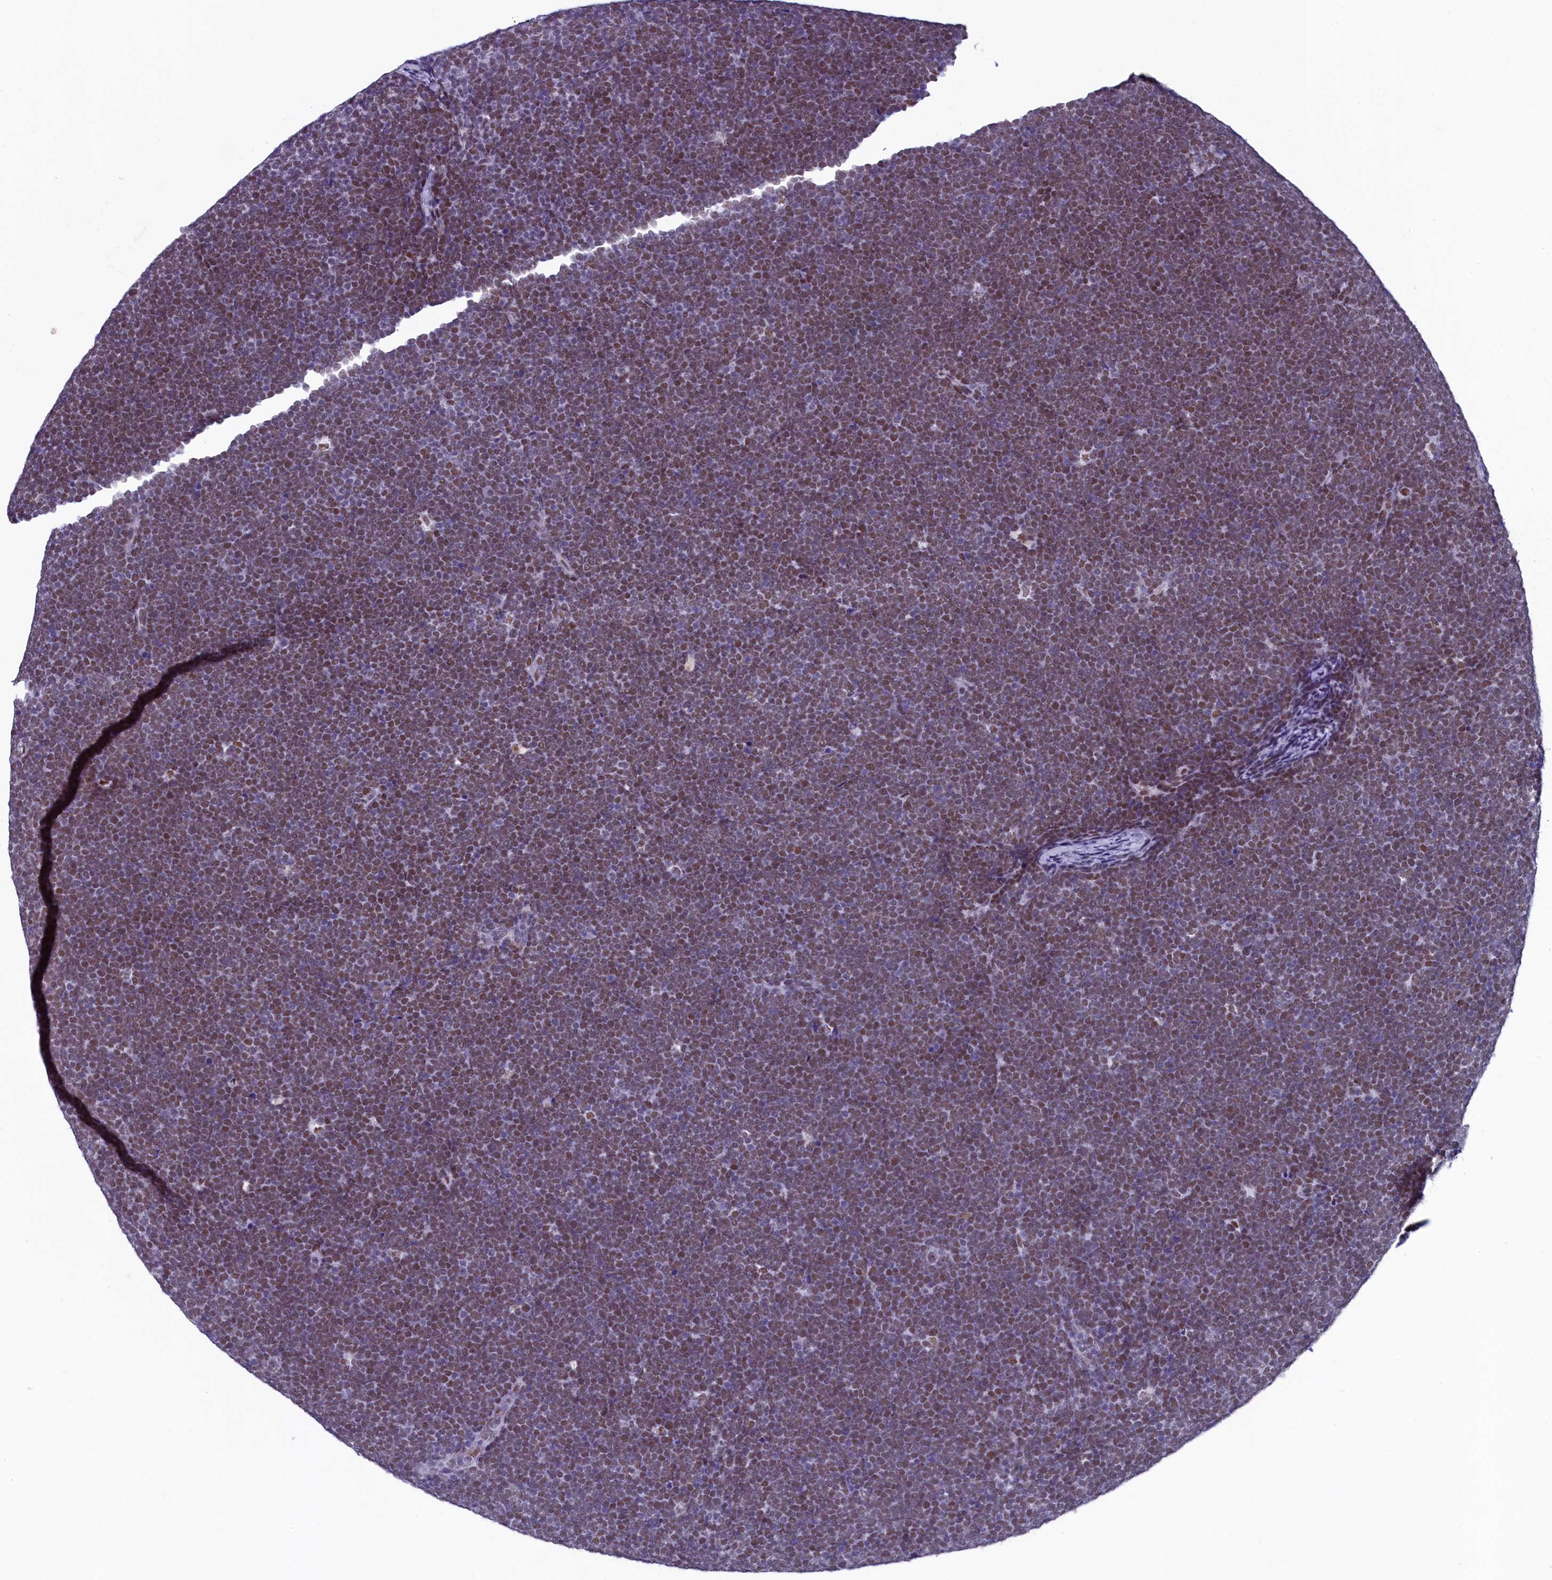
{"staining": {"intensity": "moderate", "quantity": ">75%", "location": "nuclear"}, "tissue": "lymphoma", "cell_type": "Tumor cells", "image_type": "cancer", "snomed": [{"axis": "morphology", "description": "Malignant lymphoma, non-Hodgkin's type, High grade"}, {"axis": "topography", "description": "Lymph node"}], "caption": "Moderate nuclear staining for a protein is appreciated in about >75% of tumor cells of lymphoma using immunohistochemistry.", "gene": "SUGP2", "patient": {"sex": "male", "age": 13}}